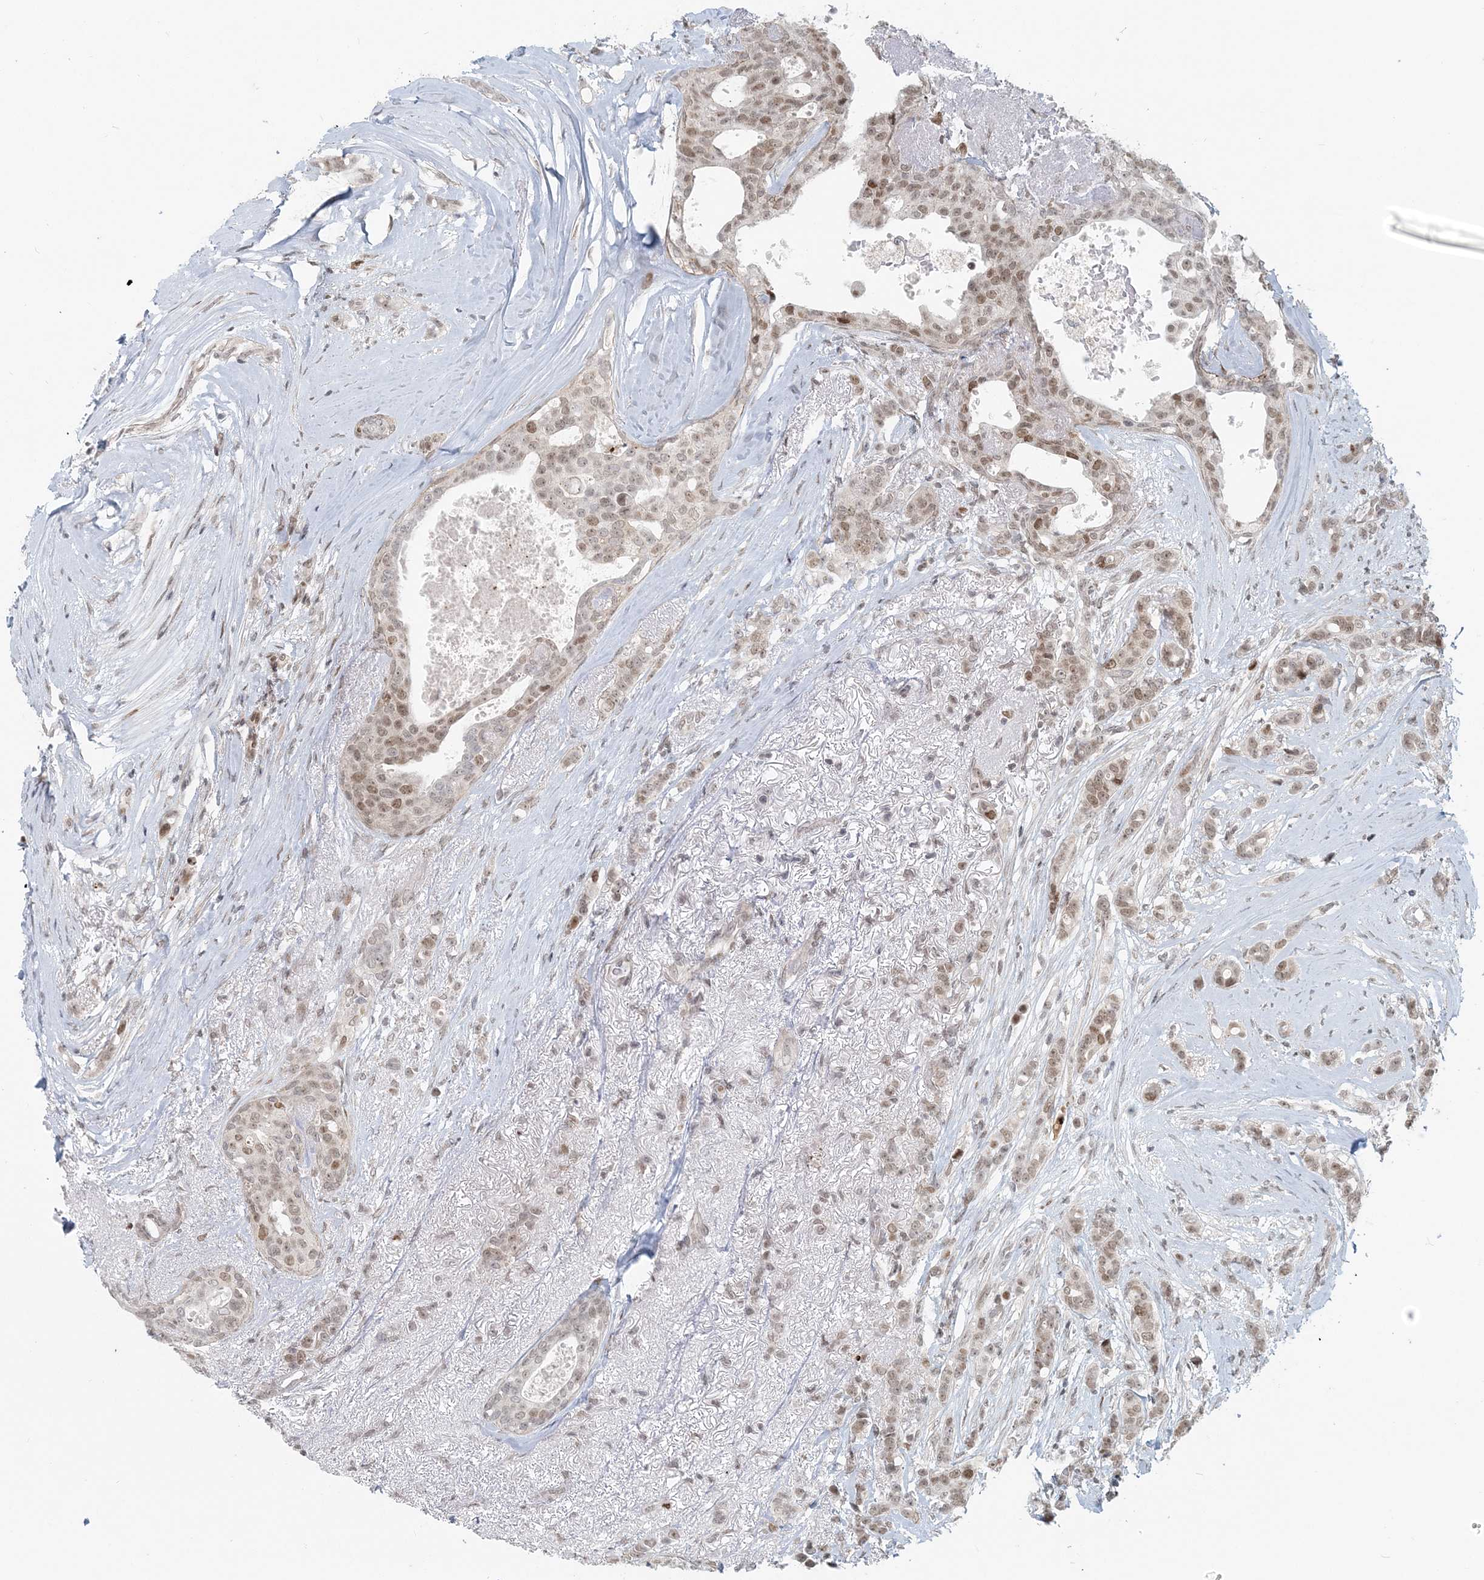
{"staining": {"intensity": "weak", "quantity": ">75%", "location": "nuclear"}, "tissue": "breast cancer", "cell_type": "Tumor cells", "image_type": "cancer", "snomed": [{"axis": "morphology", "description": "Lobular carcinoma"}, {"axis": "topography", "description": "Breast"}], "caption": "IHC of human breast cancer demonstrates low levels of weak nuclear expression in approximately >75% of tumor cells.", "gene": "BAZ1B", "patient": {"sex": "female", "age": 51}}